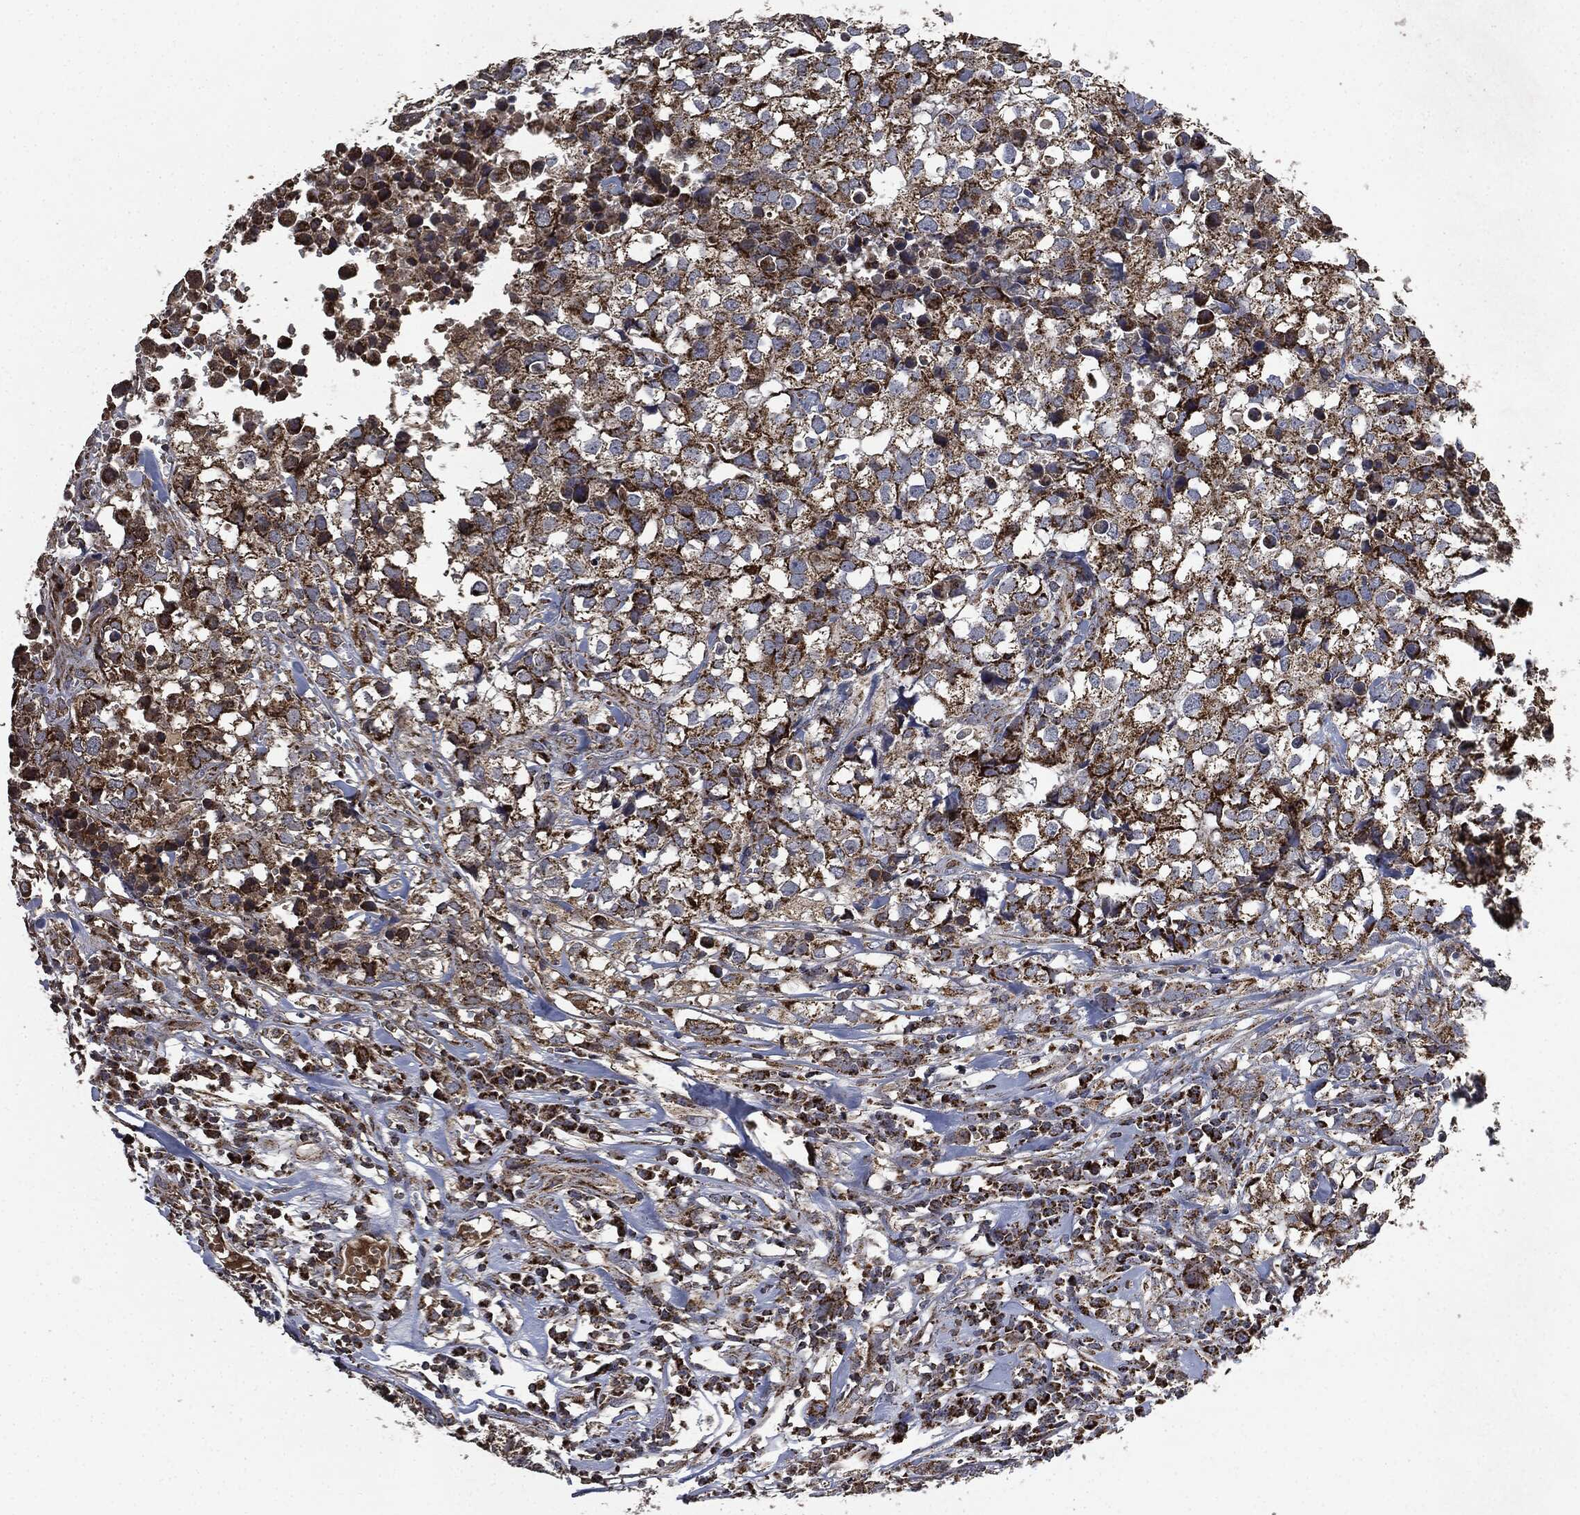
{"staining": {"intensity": "strong", "quantity": ">75%", "location": "cytoplasmic/membranous"}, "tissue": "breast cancer", "cell_type": "Tumor cells", "image_type": "cancer", "snomed": [{"axis": "morphology", "description": "Duct carcinoma"}, {"axis": "topography", "description": "Breast"}], "caption": "A histopathology image of human intraductal carcinoma (breast) stained for a protein exhibits strong cytoplasmic/membranous brown staining in tumor cells. The staining is performed using DAB (3,3'-diaminobenzidine) brown chromogen to label protein expression. The nuclei are counter-stained blue using hematoxylin.", "gene": "RYK", "patient": {"sex": "female", "age": 30}}